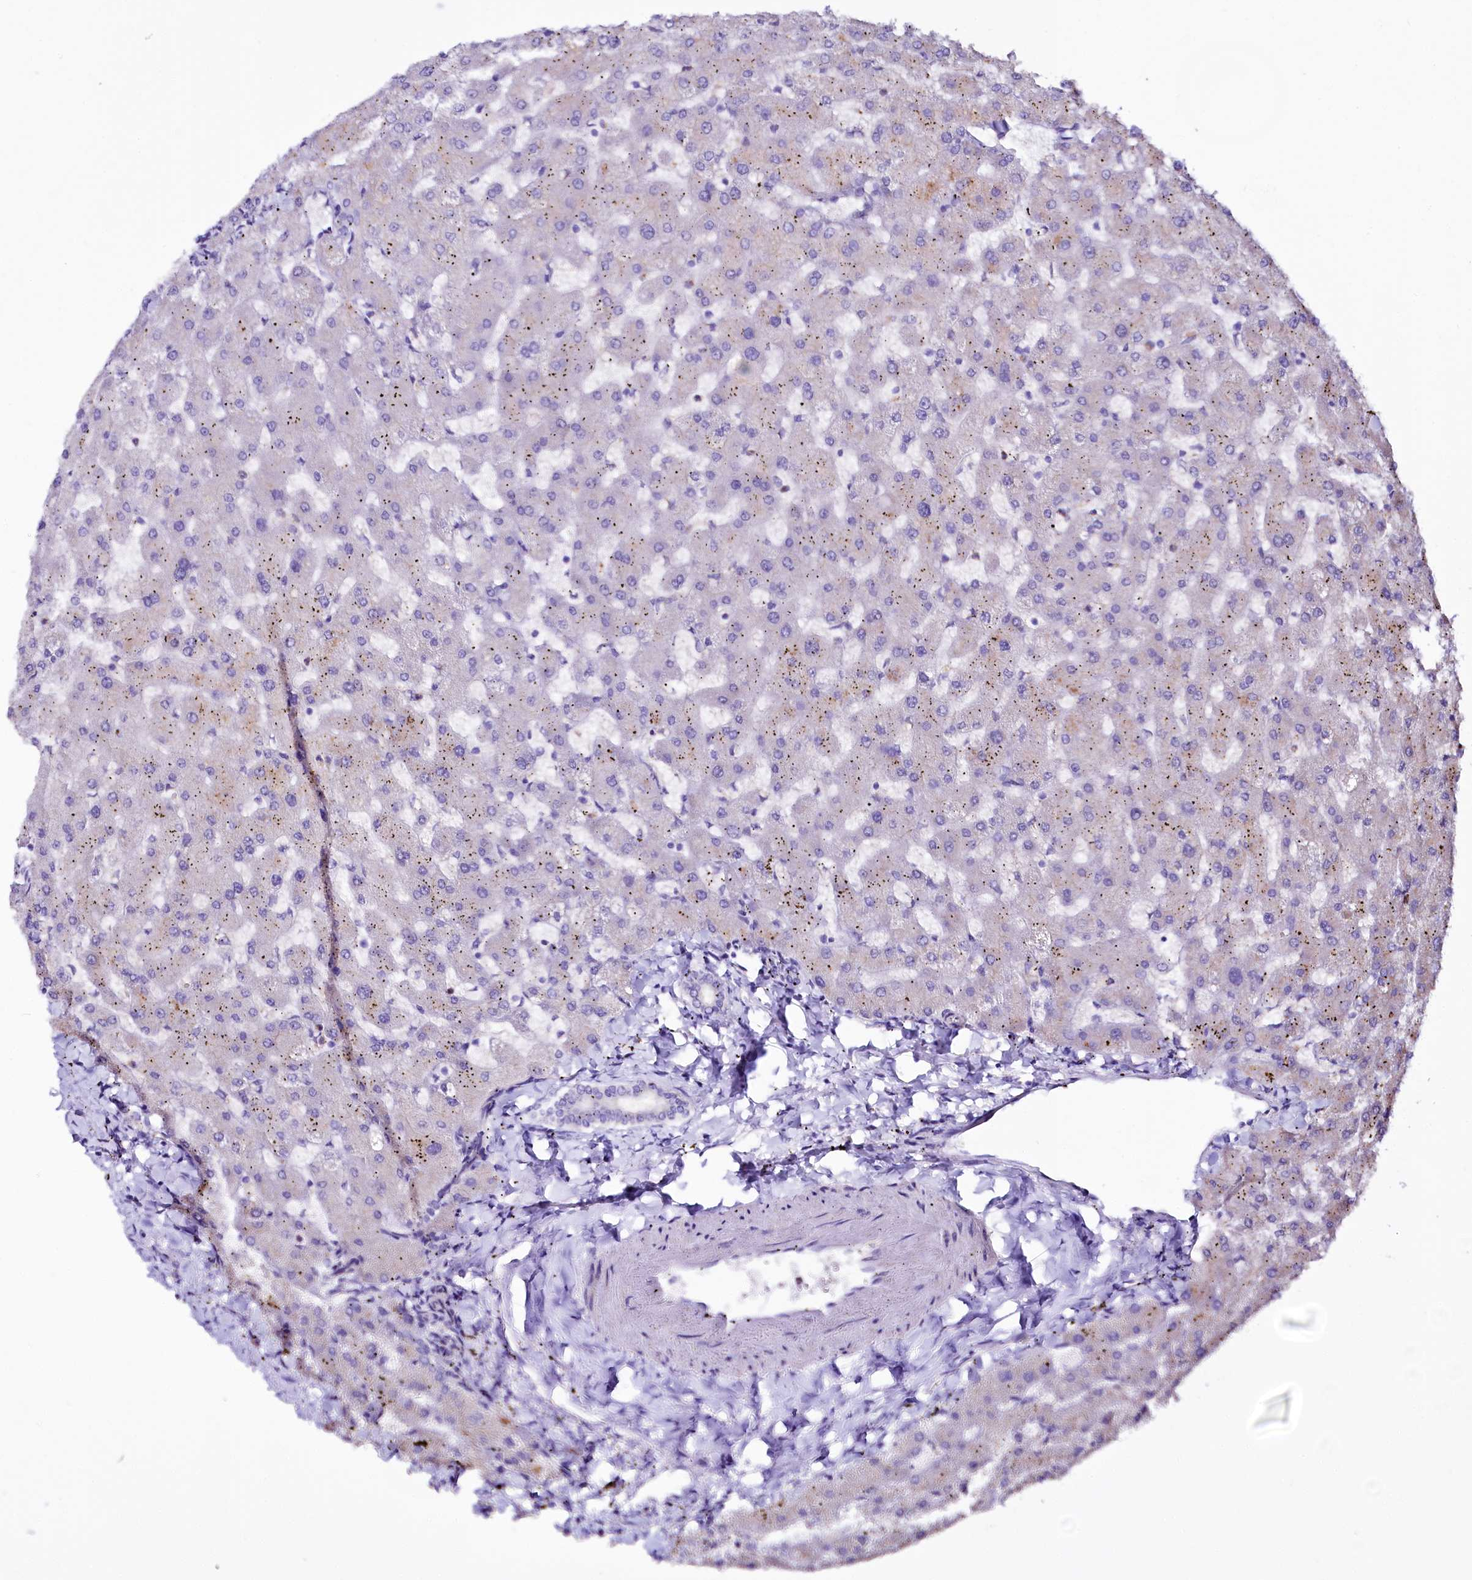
{"staining": {"intensity": "negative", "quantity": "none", "location": "none"}, "tissue": "liver", "cell_type": "Cholangiocytes", "image_type": "normal", "snomed": [{"axis": "morphology", "description": "Normal tissue, NOS"}, {"axis": "topography", "description": "Liver"}], "caption": "Immunohistochemistry of benign human liver exhibits no staining in cholangiocytes.", "gene": "TTC12", "patient": {"sex": "female", "age": 63}}